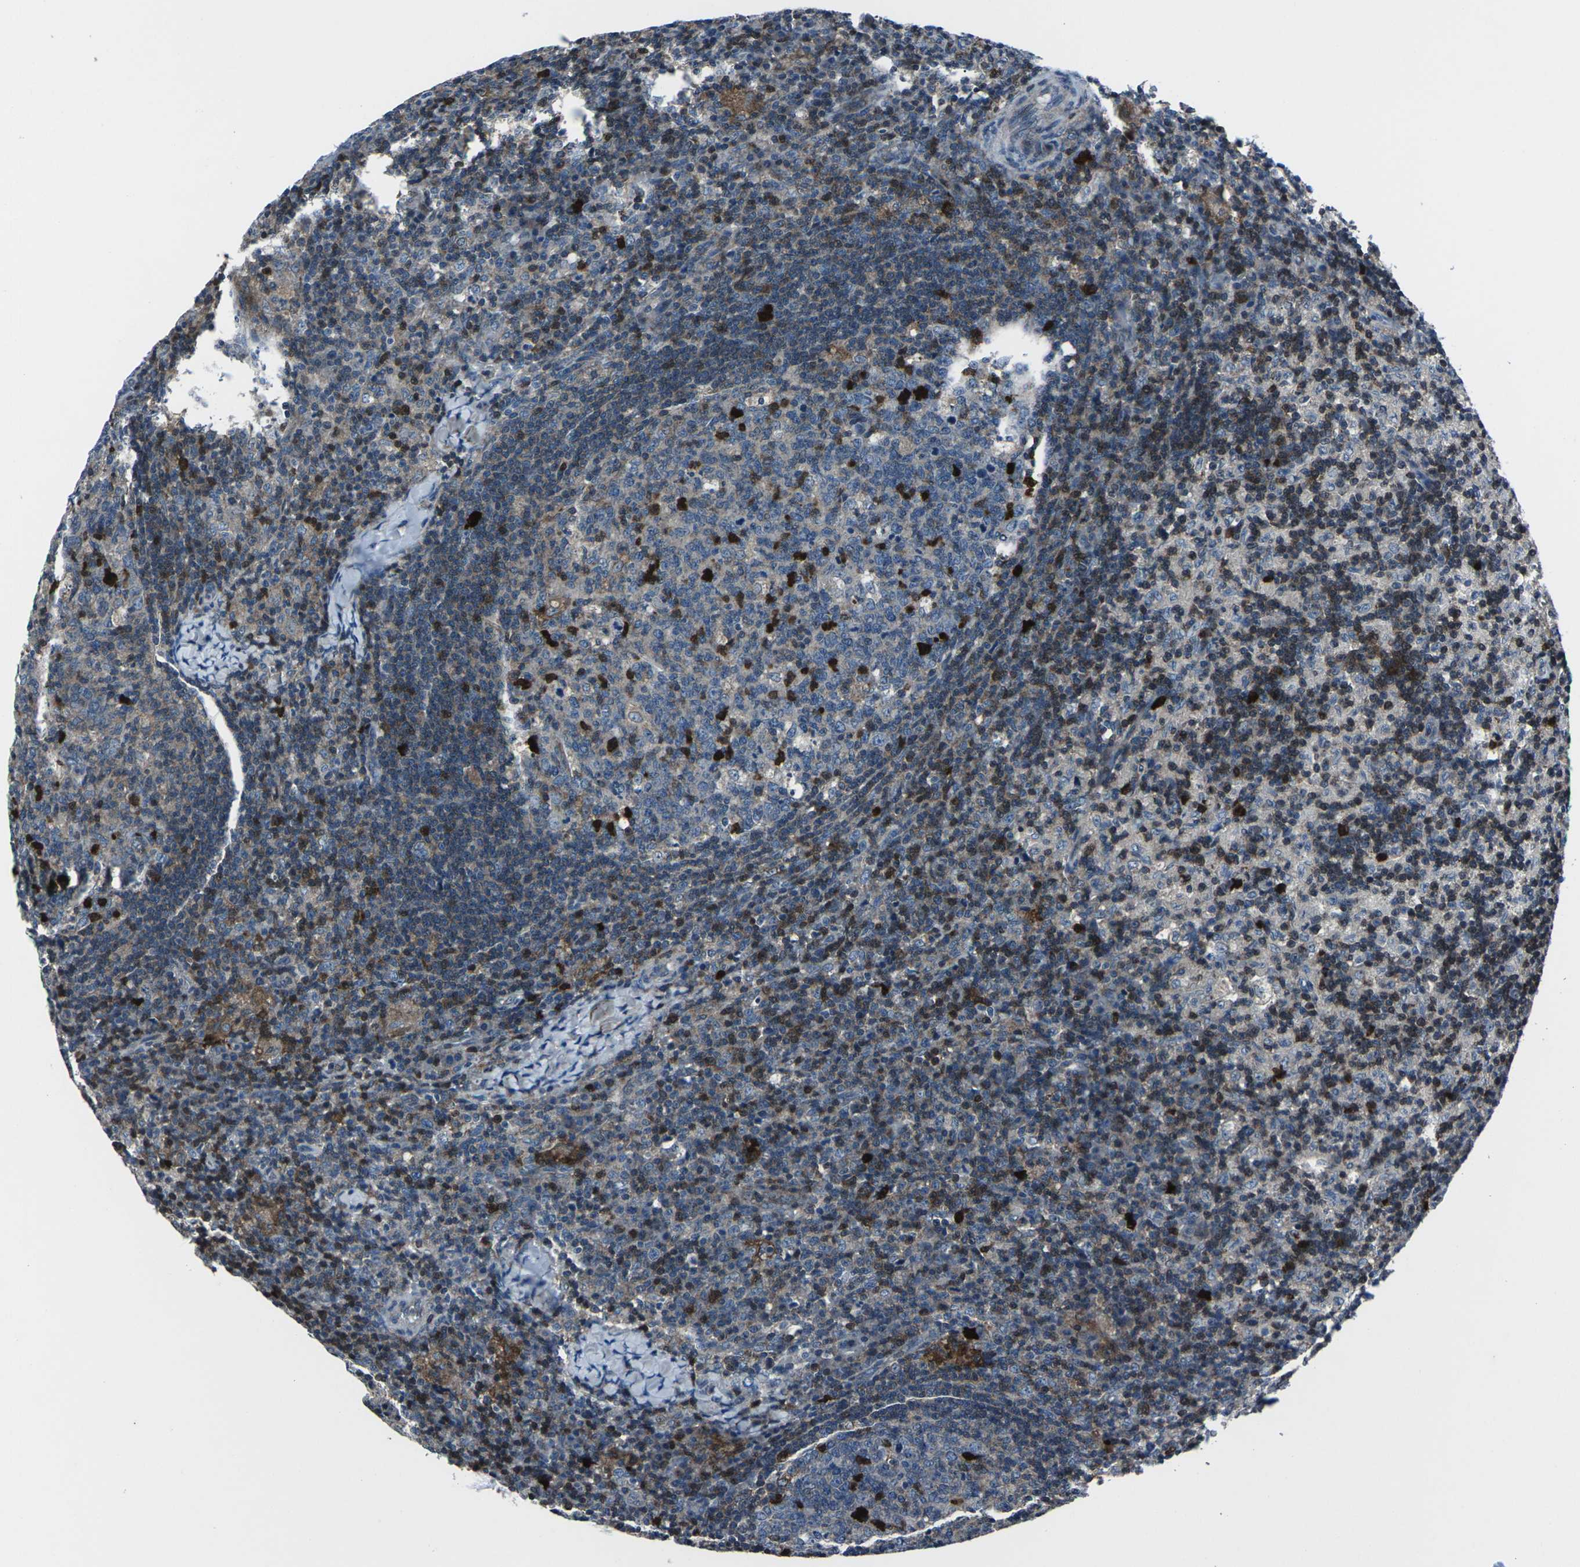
{"staining": {"intensity": "strong", "quantity": "<25%", "location": "nuclear"}, "tissue": "lymph node", "cell_type": "Germinal center cells", "image_type": "normal", "snomed": [{"axis": "morphology", "description": "Normal tissue, NOS"}, {"axis": "morphology", "description": "Inflammation, NOS"}, {"axis": "topography", "description": "Lymph node"}], "caption": "This is a micrograph of IHC staining of unremarkable lymph node, which shows strong staining in the nuclear of germinal center cells.", "gene": "STAT4", "patient": {"sex": "male", "age": 55}}